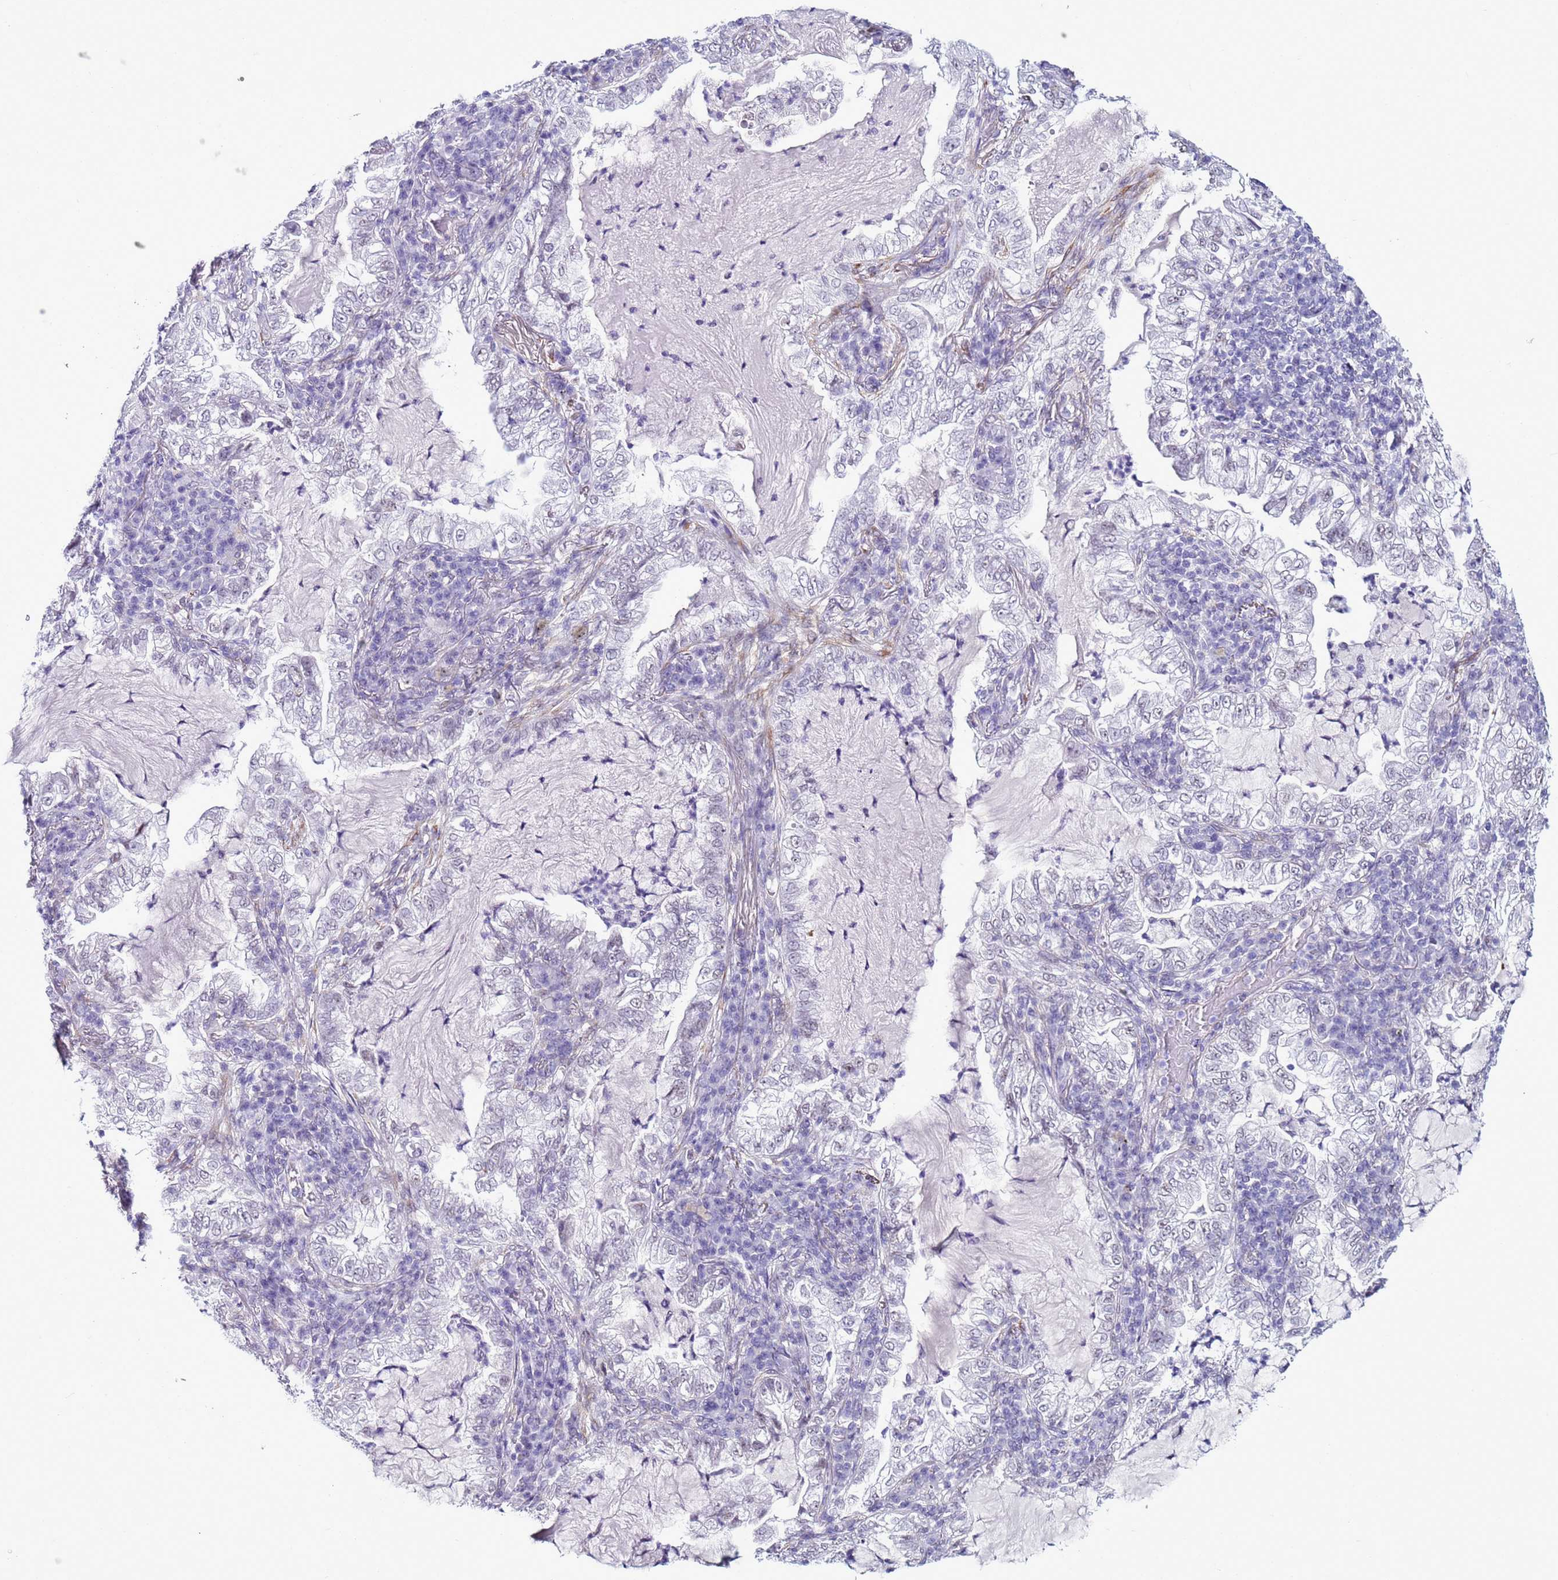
{"staining": {"intensity": "negative", "quantity": "none", "location": "none"}, "tissue": "lung cancer", "cell_type": "Tumor cells", "image_type": "cancer", "snomed": [{"axis": "morphology", "description": "Adenocarcinoma, NOS"}, {"axis": "topography", "description": "Lung"}], "caption": "An image of lung cancer (adenocarcinoma) stained for a protein reveals no brown staining in tumor cells.", "gene": "LRRC10B", "patient": {"sex": "female", "age": 73}}